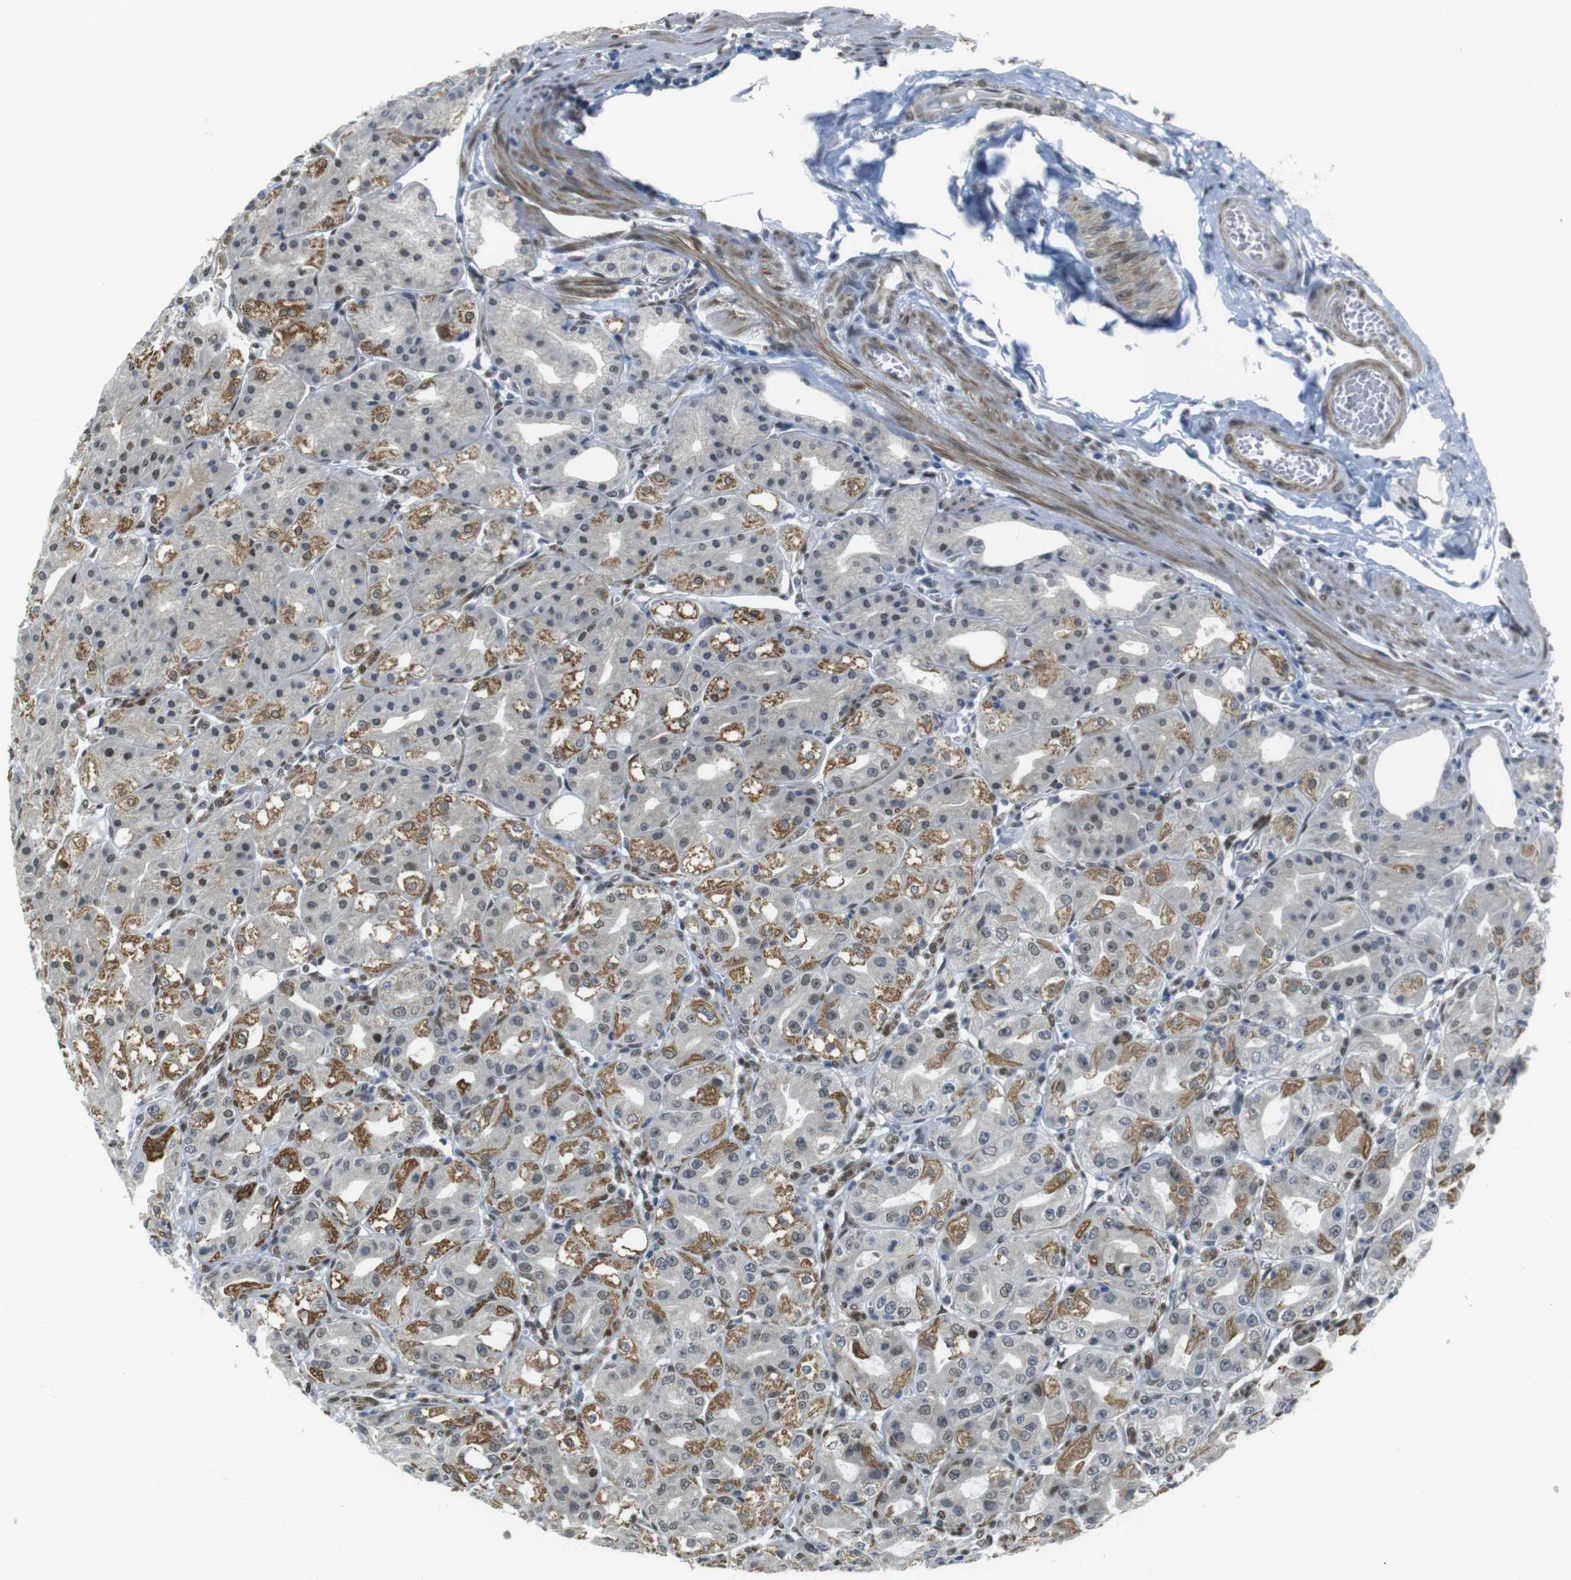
{"staining": {"intensity": "moderate", "quantity": "25%-75%", "location": "cytoplasmic/membranous,nuclear"}, "tissue": "stomach", "cell_type": "Glandular cells", "image_type": "normal", "snomed": [{"axis": "morphology", "description": "Normal tissue, NOS"}, {"axis": "topography", "description": "Stomach, lower"}], "caption": "DAB immunohistochemical staining of unremarkable human stomach reveals moderate cytoplasmic/membranous,nuclear protein staining in about 25%-75% of glandular cells. (Stains: DAB in brown, nuclei in blue, Microscopy: brightfield microscopy at high magnification).", "gene": "USP7", "patient": {"sex": "male", "age": 71}}